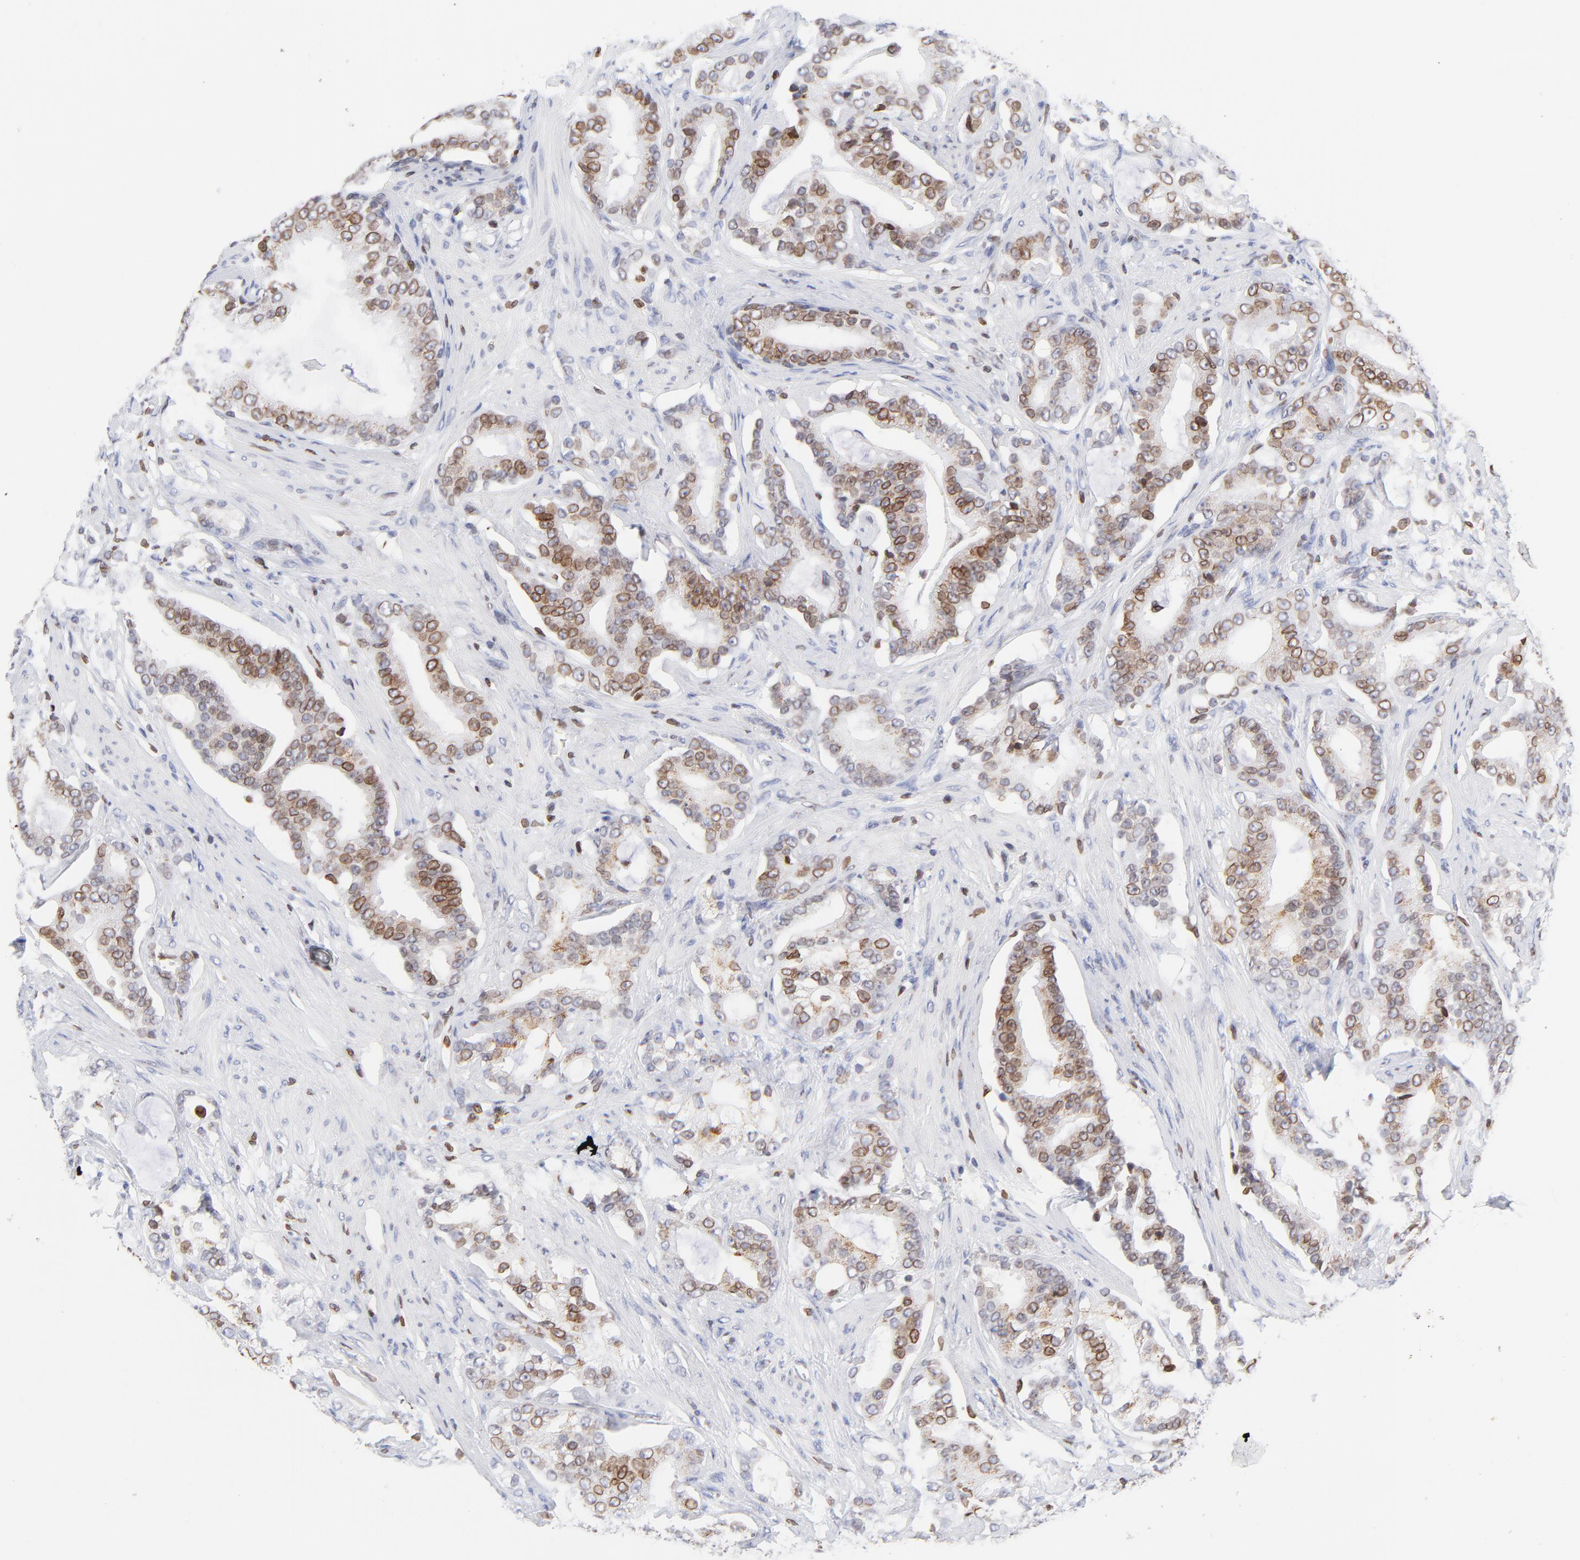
{"staining": {"intensity": "moderate", "quantity": ">75%", "location": "cytoplasmic/membranous,nuclear"}, "tissue": "prostate cancer", "cell_type": "Tumor cells", "image_type": "cancer", "snomed": [{"axis": "morphology", "description": "Adenocarcinoma, Low grade"}, {"axis": "topography", "description": "Prostate"}], "caption": "IHC (DAB (3,3'-diaminobenzidine)) staining of prostate cancer demonstrates moderate cytoplasmic/membranous and nuclear protein positivity in about >75% of tumor cells.", "gene": "THAP7", "patient": {"sex": "male", "age": 58}}